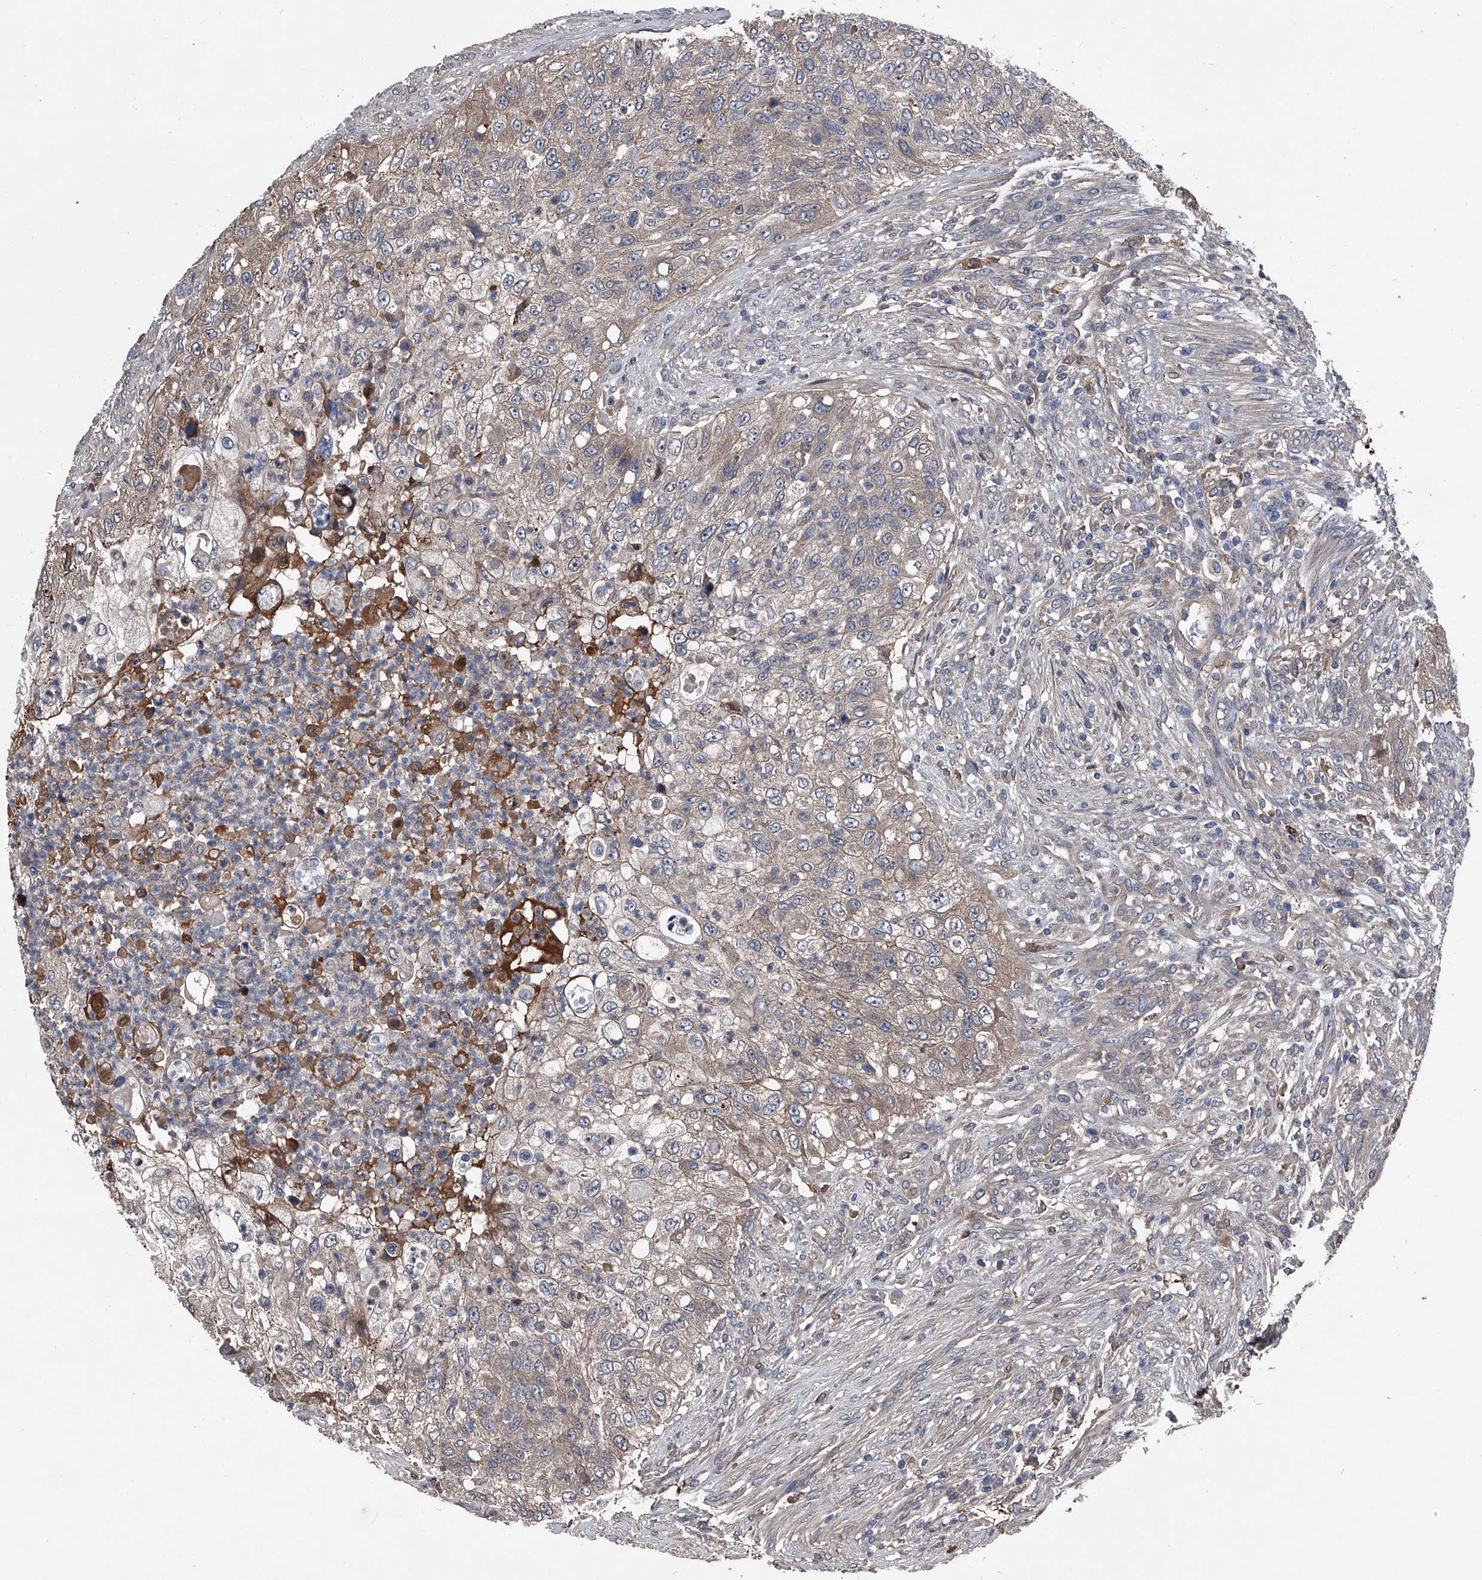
{"staining": {"intensity": "weak", "quantity": "25%-75%", "location": "cytoplasmic/membranous"}, "tissue": "urothelial cancer", "cell_type": "Tumor cells", "image_type": "cancer", "snomed": [{"axis": "morphology", "description": "Urothelial carcinoma, High grade"}, {"axis": "topography", "description": "Urinary bladder"}], "caption": "The immunohistochemical stain labels weak cytoplasmic/membranous staining in tumor cells of urothelial cancer tissue. (Stains: DAB in brown, nuclei in blue, Microscopy: brightfield microscopy at high magnification).", "gene": "KIF13A", "patient": {"sex": "female", "age": 60}}